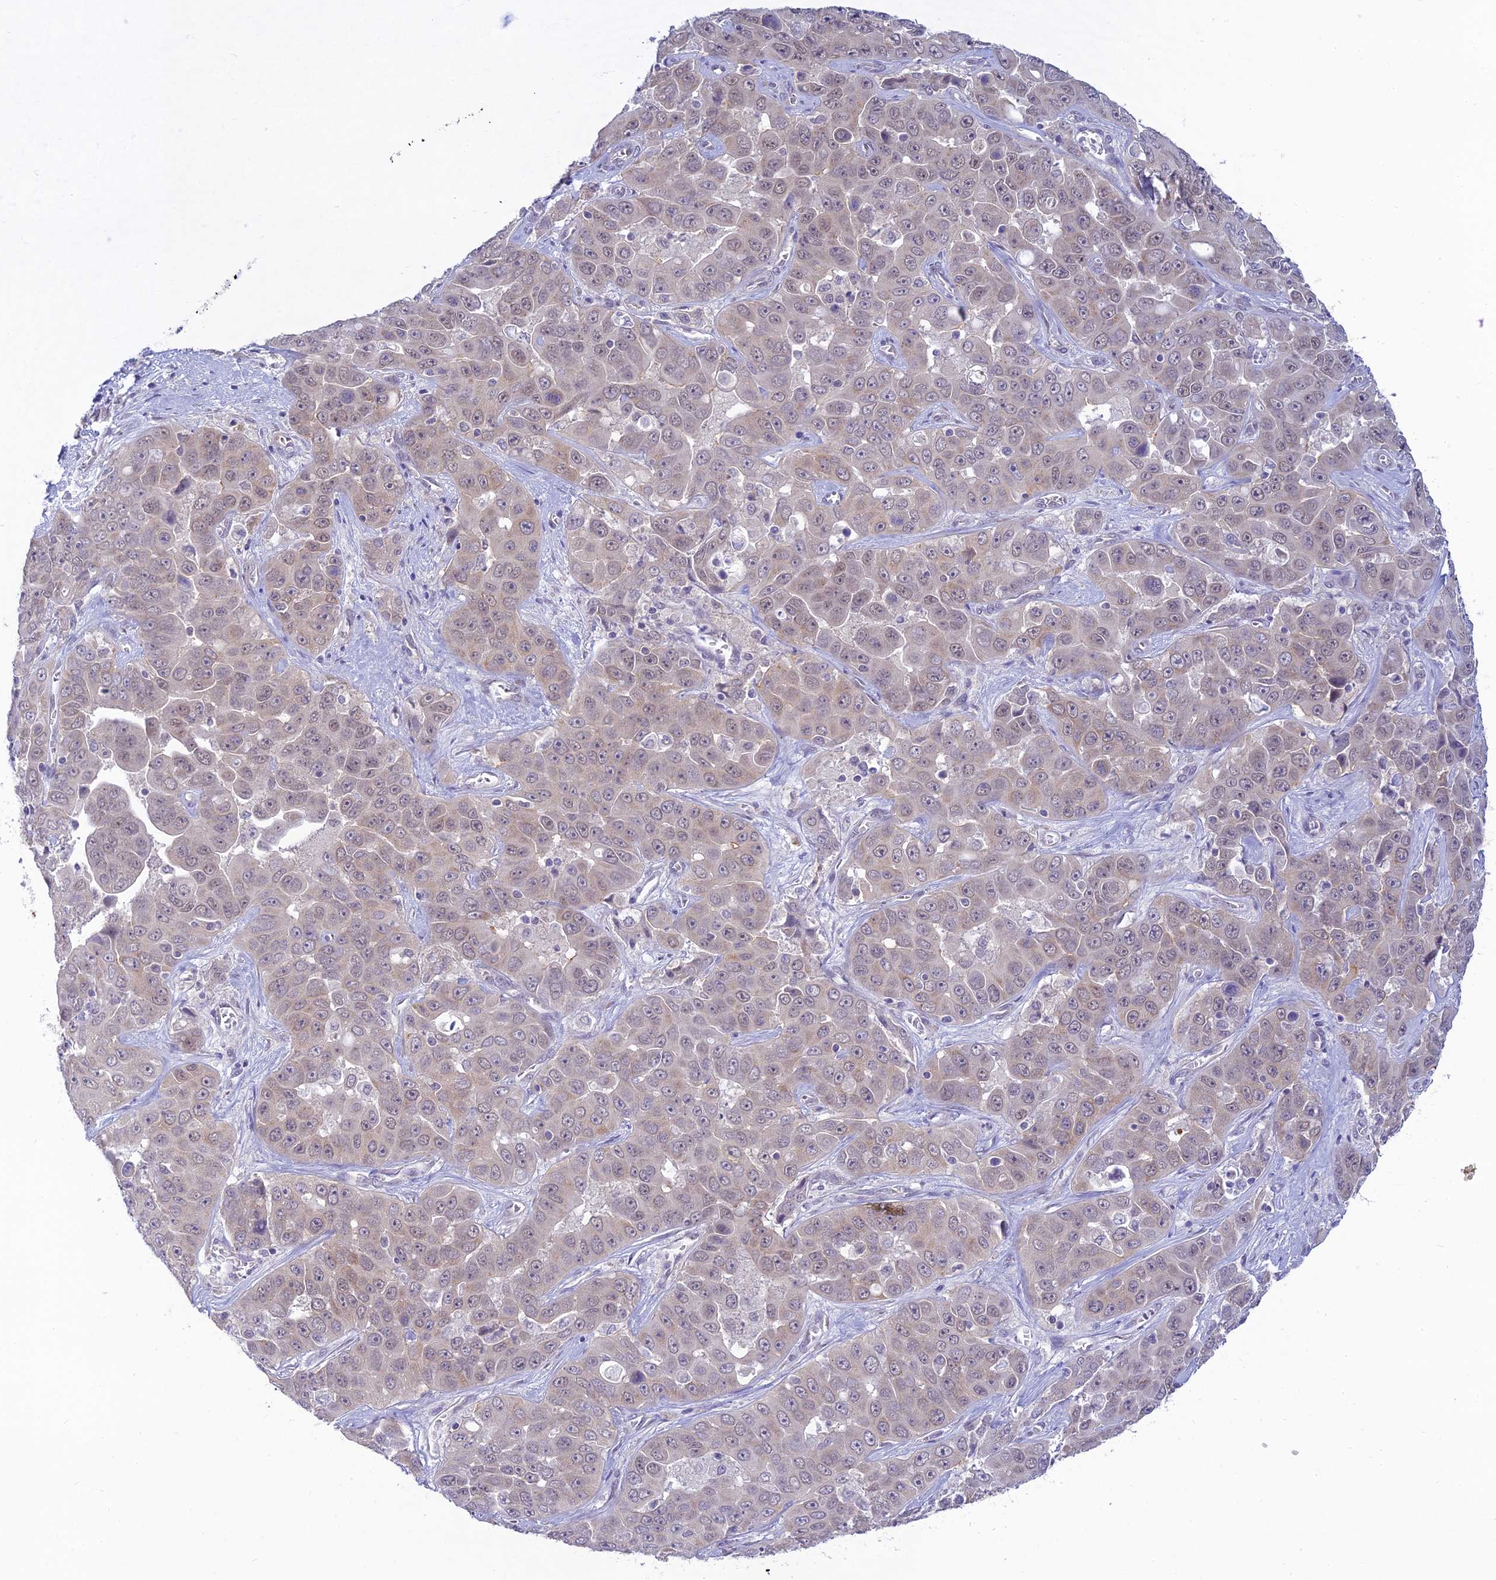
{"staining": {"intensity": "weak", "quantity": "<25%", "location": "nuclear"}, "tissue": "liver cancer", "cell_type": "Tumor cells", "image_type": "cancer", "snomed": [{"axis": "morphology", "description": "Cholangiocarcinoma"}, {"axis": "topography", "description": "Liver"}], "caption": "Liver cancer (cholangiocarcinoma) was stained to show a protein in brown. There is no significant positivity in tumor cells. (DAB (3,3'-diaminobenzidine) immunohistochemistry with hematoxylin counter stain).", "gene": "SKIC8", "patient": {"sex": "female", "age": 52}}